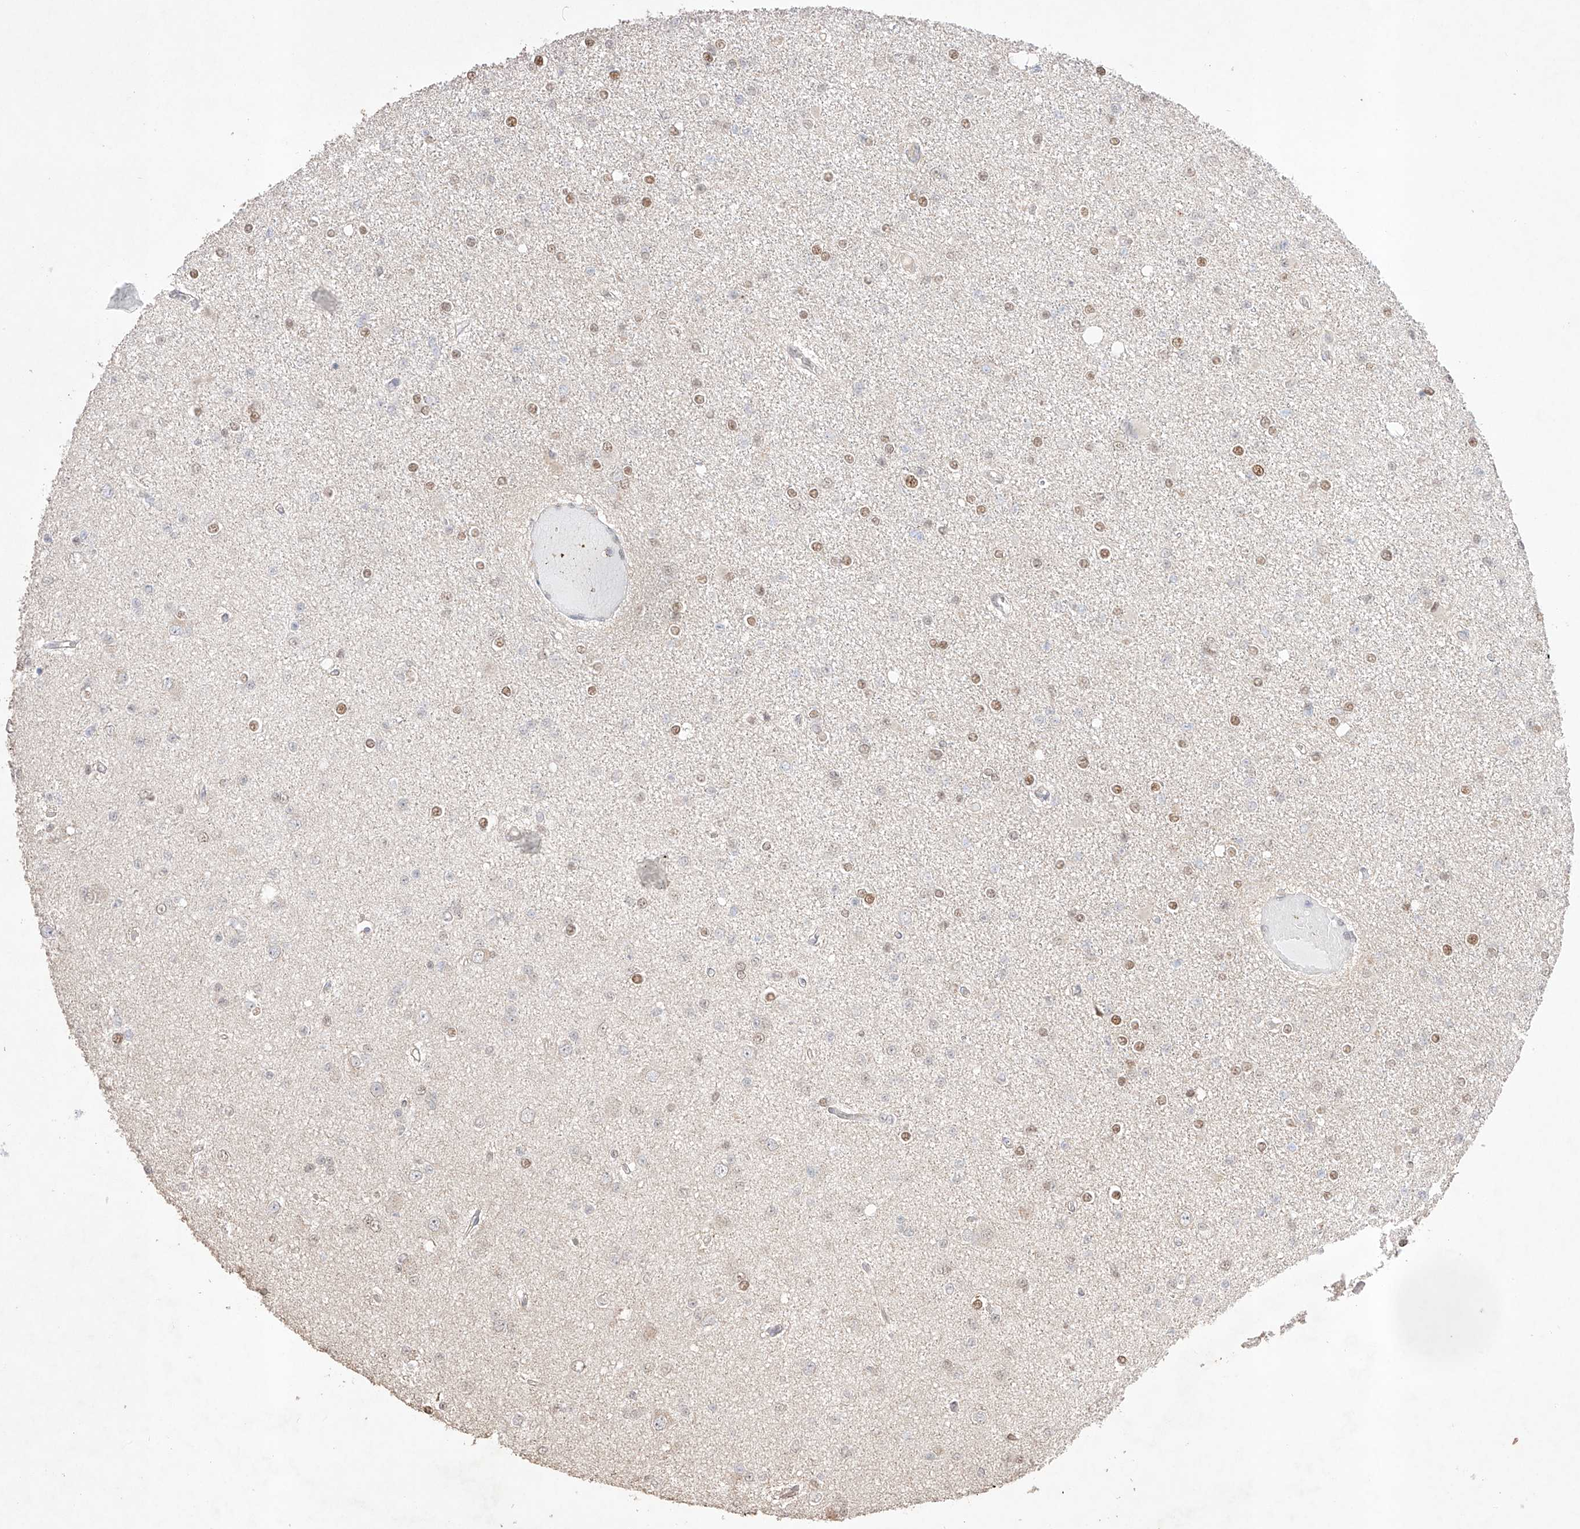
{"staining": {"intensity": "negative", "quantity": "none", "location": "none"}, "tissue": "glioma", "cell_type": "Tumor cells", "image_type": "cancer", "snomed": [{"axis": "morphology", "description": "Glioma, malignant, Low grade"}, {"axis": "topography", "description": "Brain"}], "caption": "Immunohistochemistry histopathology image of human glioma stained for a protein (brown), which shows no expression in tumor cells.", "gene": "APIP", "patient": {"sex": "female", "age": 22}}